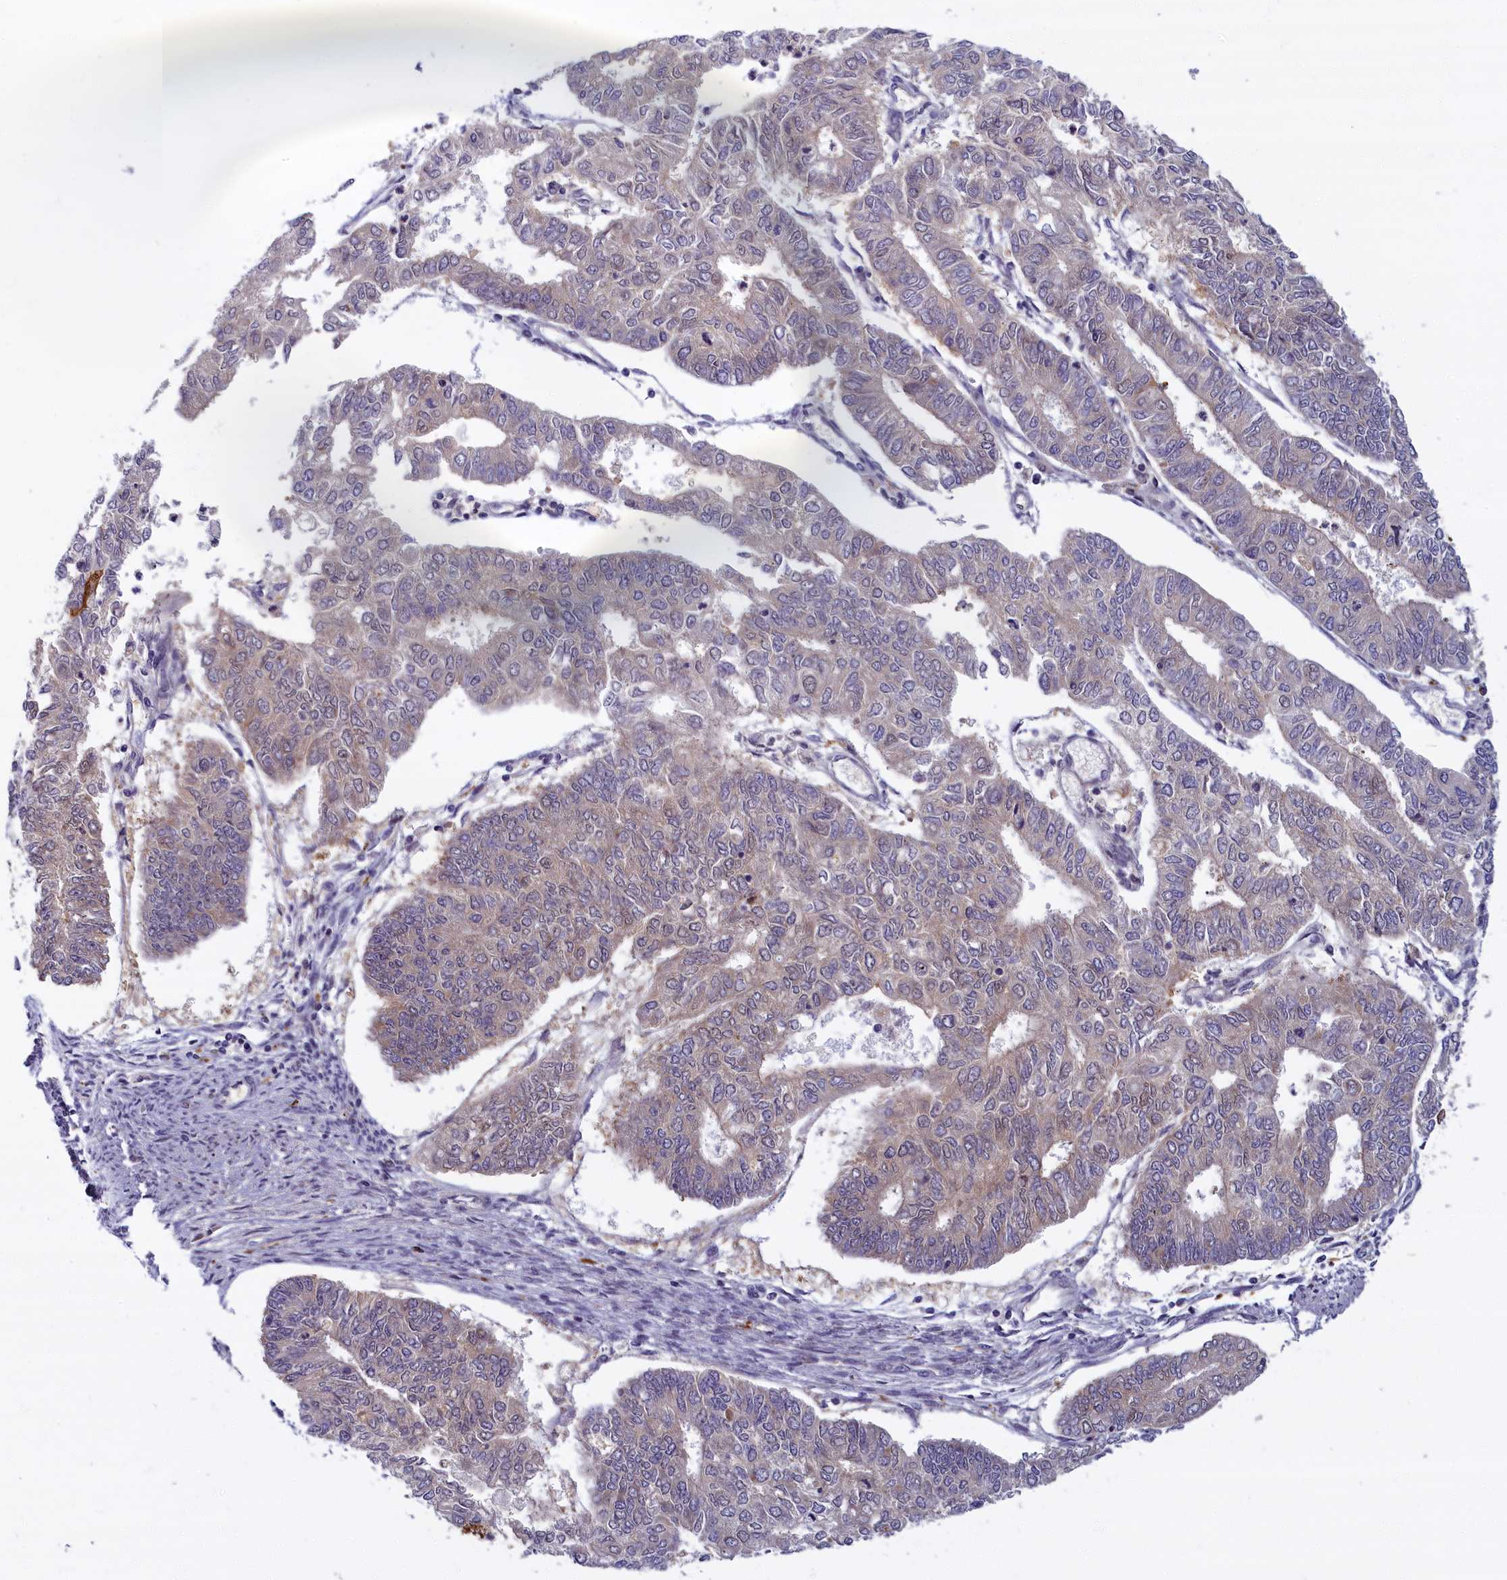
{"staining": {"intensity": "negative", "quantity": "none", "location": "none"}, "tissue": "endometrial cancer", "cell_type": "Tumor cells", "image_type": "cancer", "snomed": [{"axis": "morphology", "description": "Adenocarcinoma, NOS"}, {"axis": "topography", "description": "Endometrium"}], "caption": "Adenocarcinoma (endometrial) stained for a protein using immunohistochemistry (IHC) displays no positivity tumor cells.", "gene": "FCSK", "patient": {"sex": "female", "age": 68}}